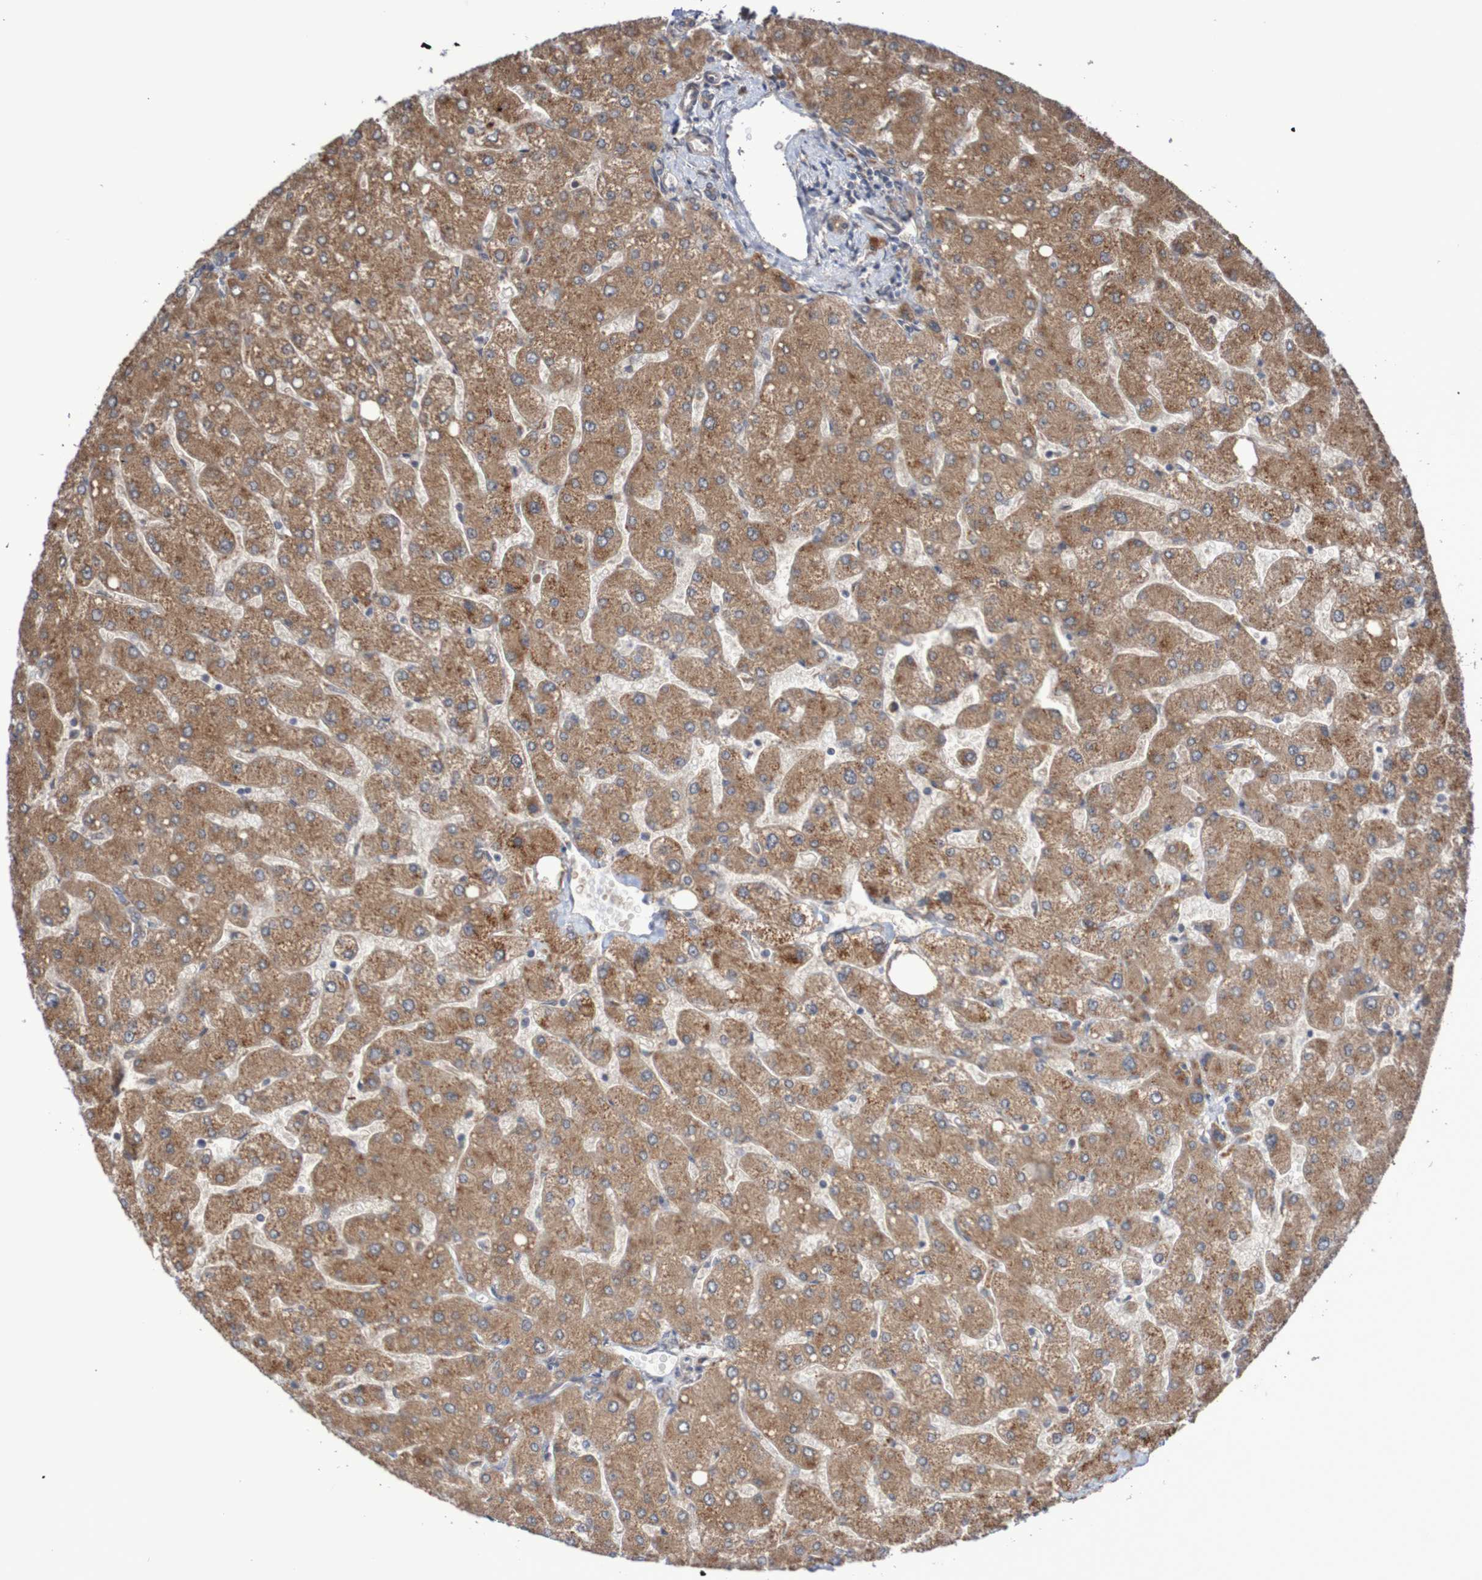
{"staining": {"intensity": "negative", "quantity": "none", "location": "none"}, "tissue": "liver", "cell_type": "Cholangiocytes", "image_type": "normal", "snomed": [{"axis": "morphology", "description": "Normal tissue, NOS"}, {"axis": "topography", "description": "Liver"}], "caption": "This is an IHC micrograph of normal liver. There is no staining in cholangiocytes.", "gene": "PHPT1", "patient": {"sex": "male", "age": 55}}